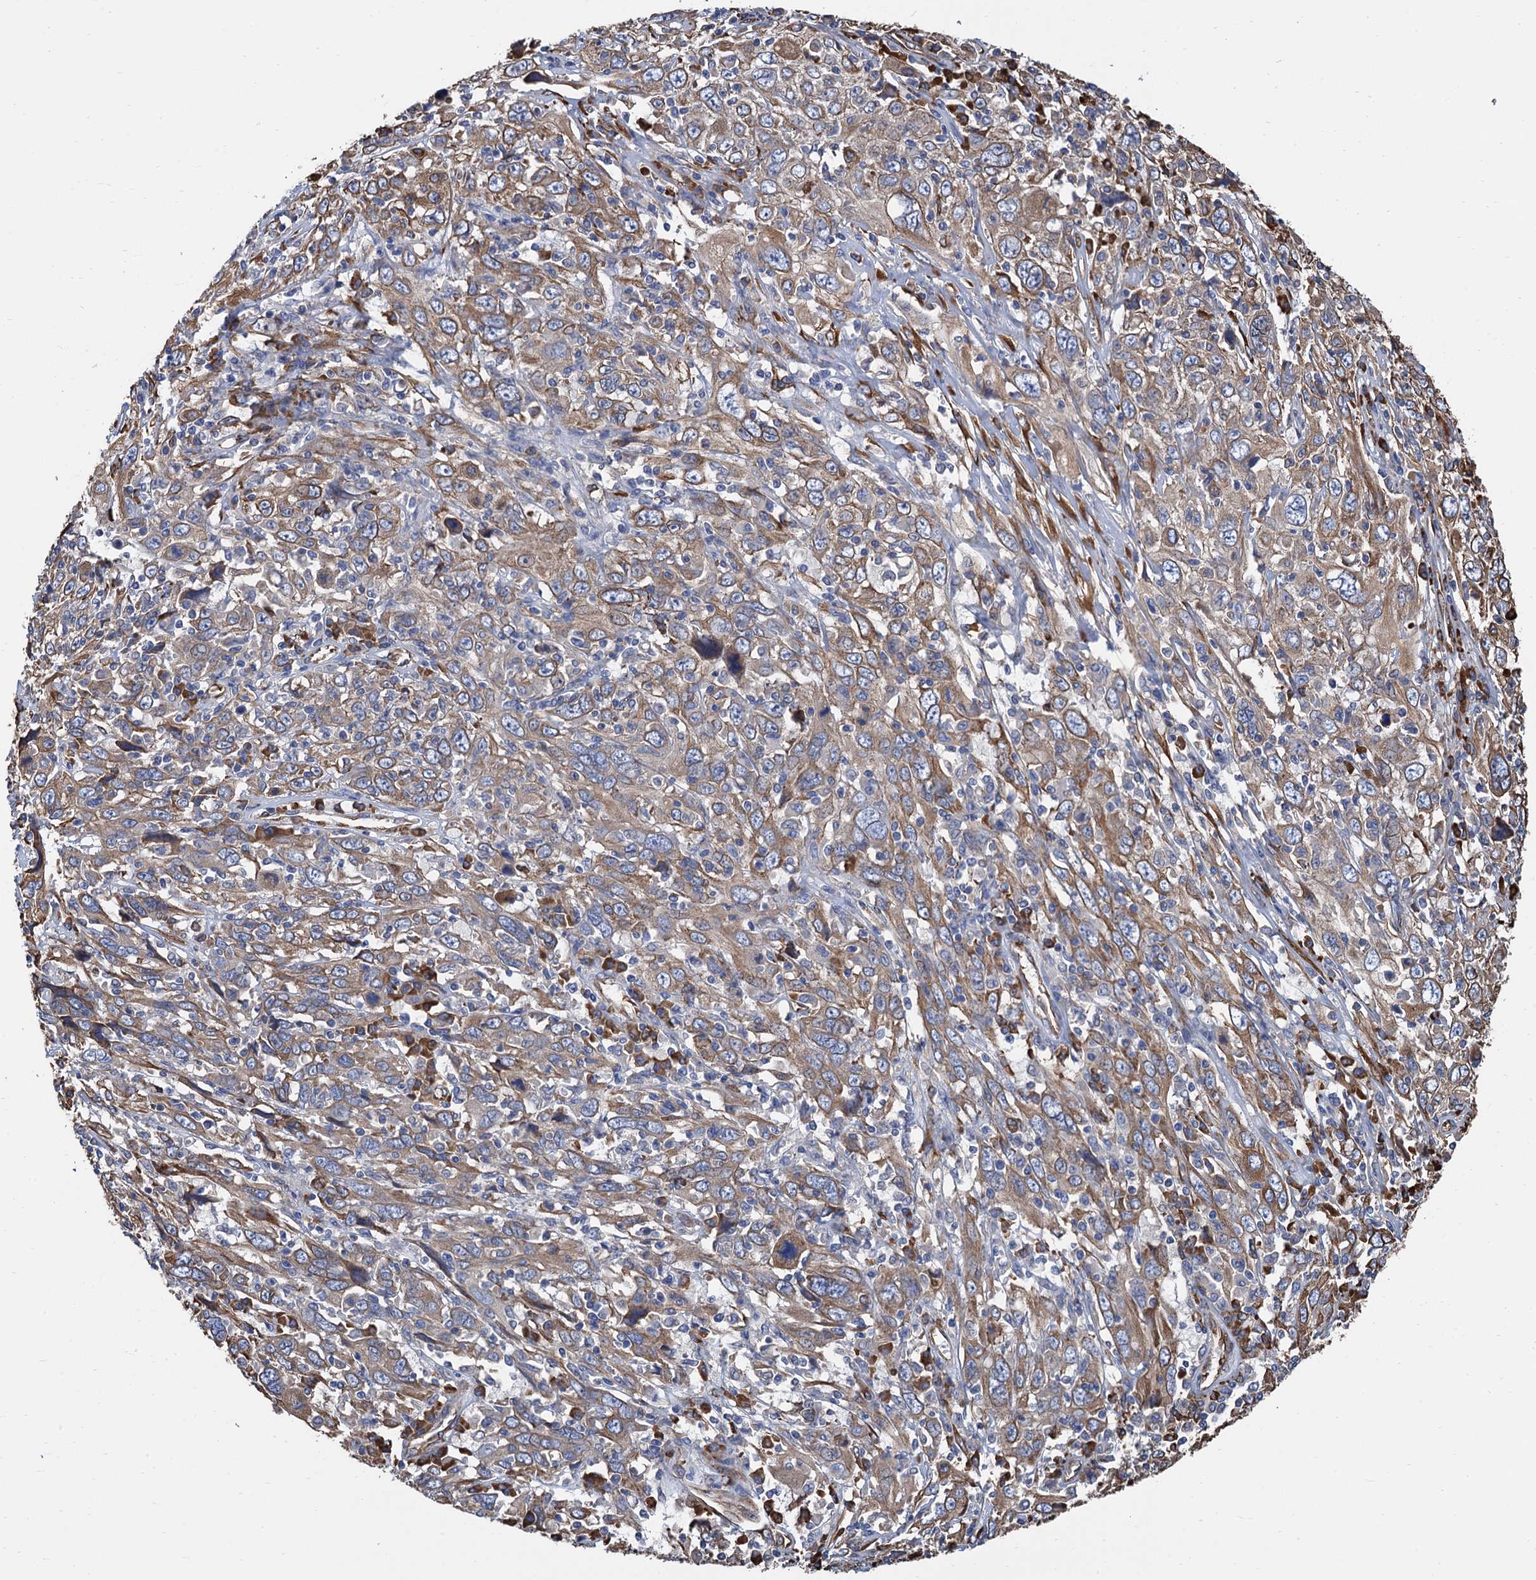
{"staining": {"intensity": "weak", "quantity": ">75%", "location": "cytoplasmic/membranous"}, "tissue": "cervical cancer", "cell_type": "Tumor cells", "image_type": "cancer", "snomed": [{"axis": "morphology", "description": "Squamous cell carcinoma, NOS"}, {"axis": "topography", "description": "Cervix"}], "caption": "Cervical squamous cell carcinoma was stained to show a protein in brown. There is low levels of weak cytoplasmic/membranous expression in approximately >75% of tumor cells.", "gene": "CNNM1", "patient": {"sex": "female", "age": 46}}